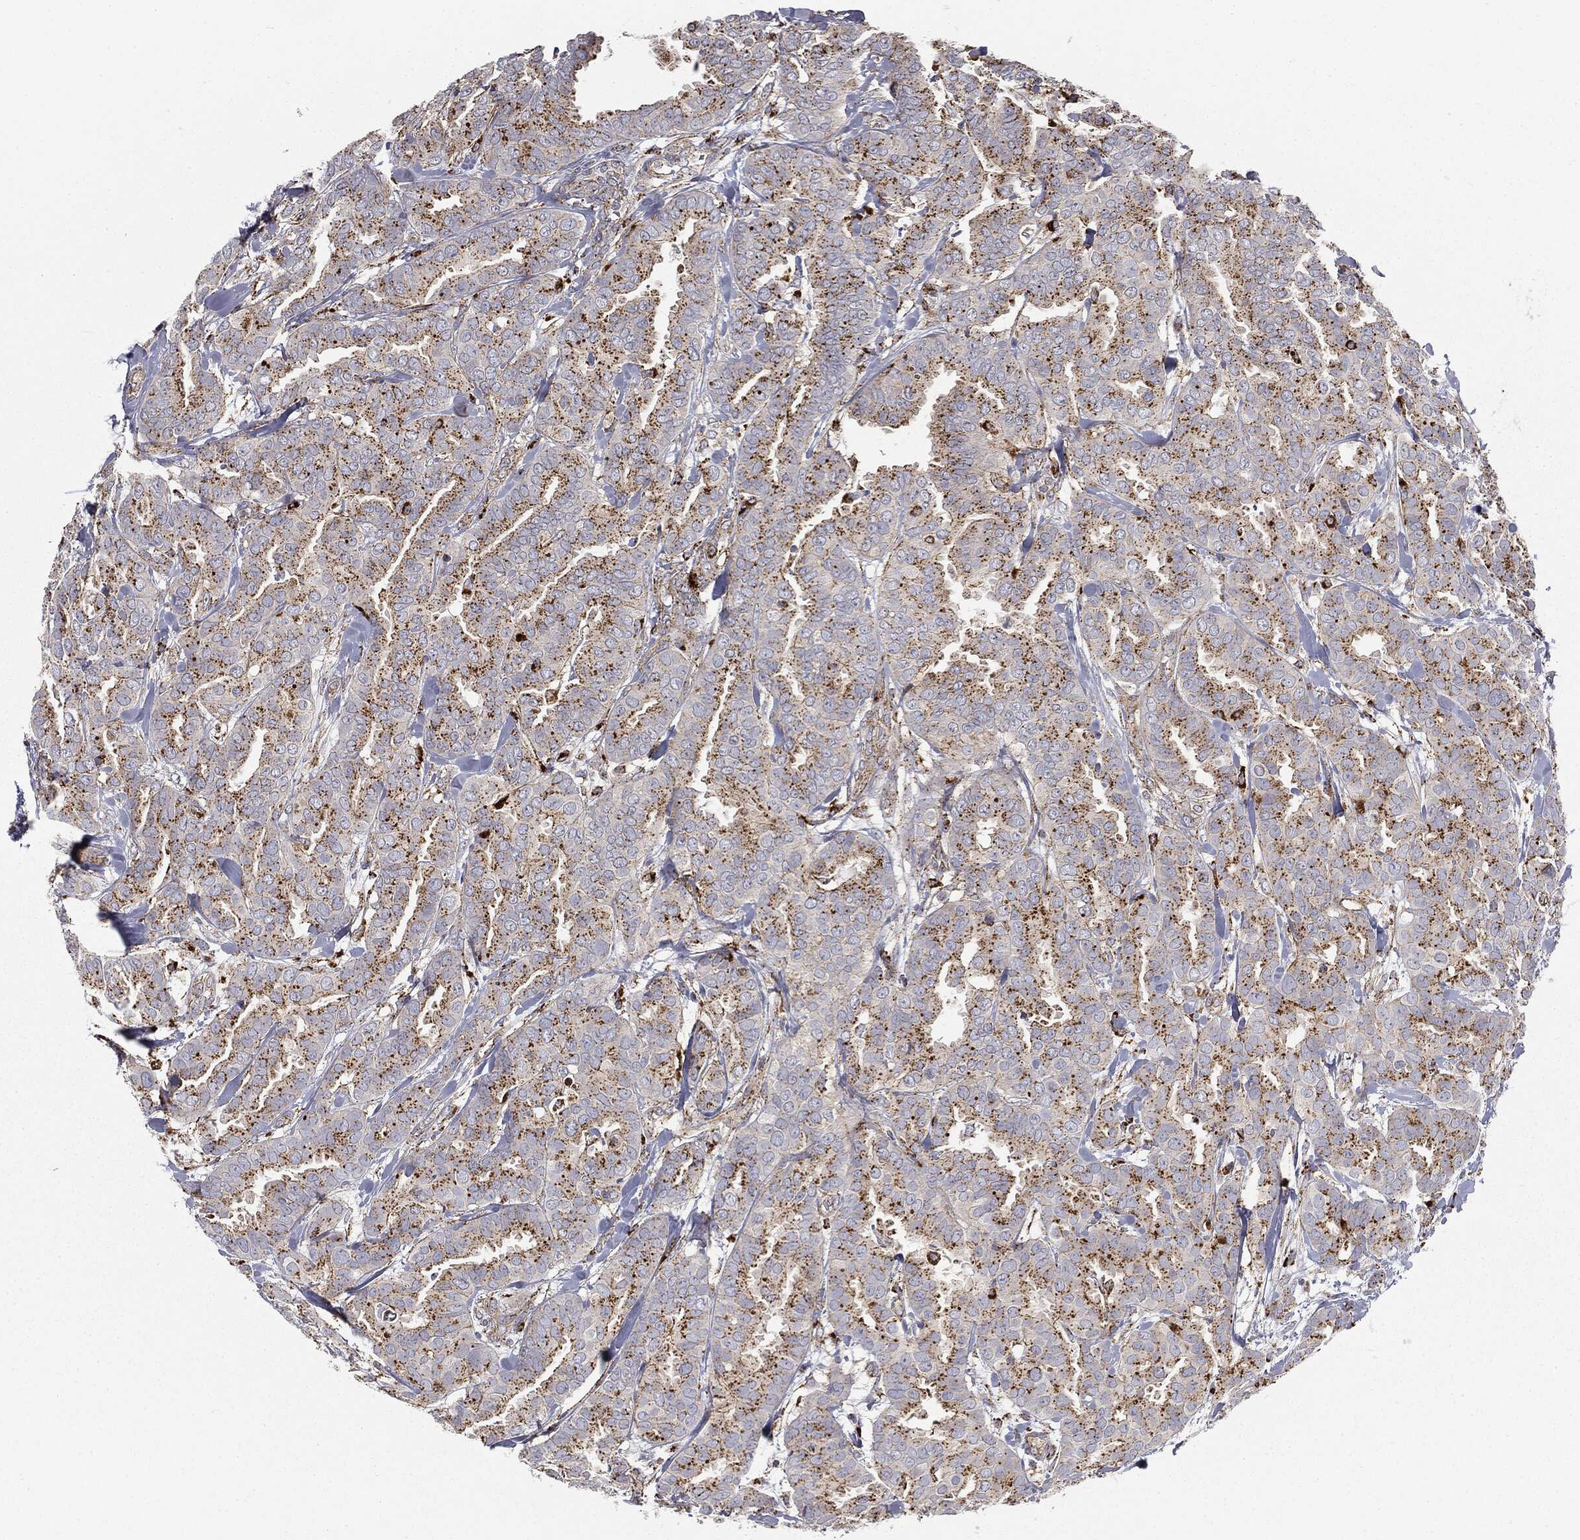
{"staining": {"intensity": "strong", "quantity": "25%-75%", "location": "cytoplasmic/membranous"}, "tissue": "breast cancer", "cell_type": "Tumor cells", "image_type": "cancer", "snomed": [{"axis": "morphology", "description": "Duct carcinoma"}, {"axis": "topography", "description": "Breast"}], "caption": "A high-resolution histopathology image shows immunohistochemistry staining of breast infiltrating ductal carcinoma, which shows strong cytoplasmic/membranous expression in about 25%-75% of tumor cells. (DAB (3,3'-diaminobenzidine) = brown stain, brightfield microscopy at high magnification).", "gene": "CTSA", "patient": {"sex": "female", "age": 45}}